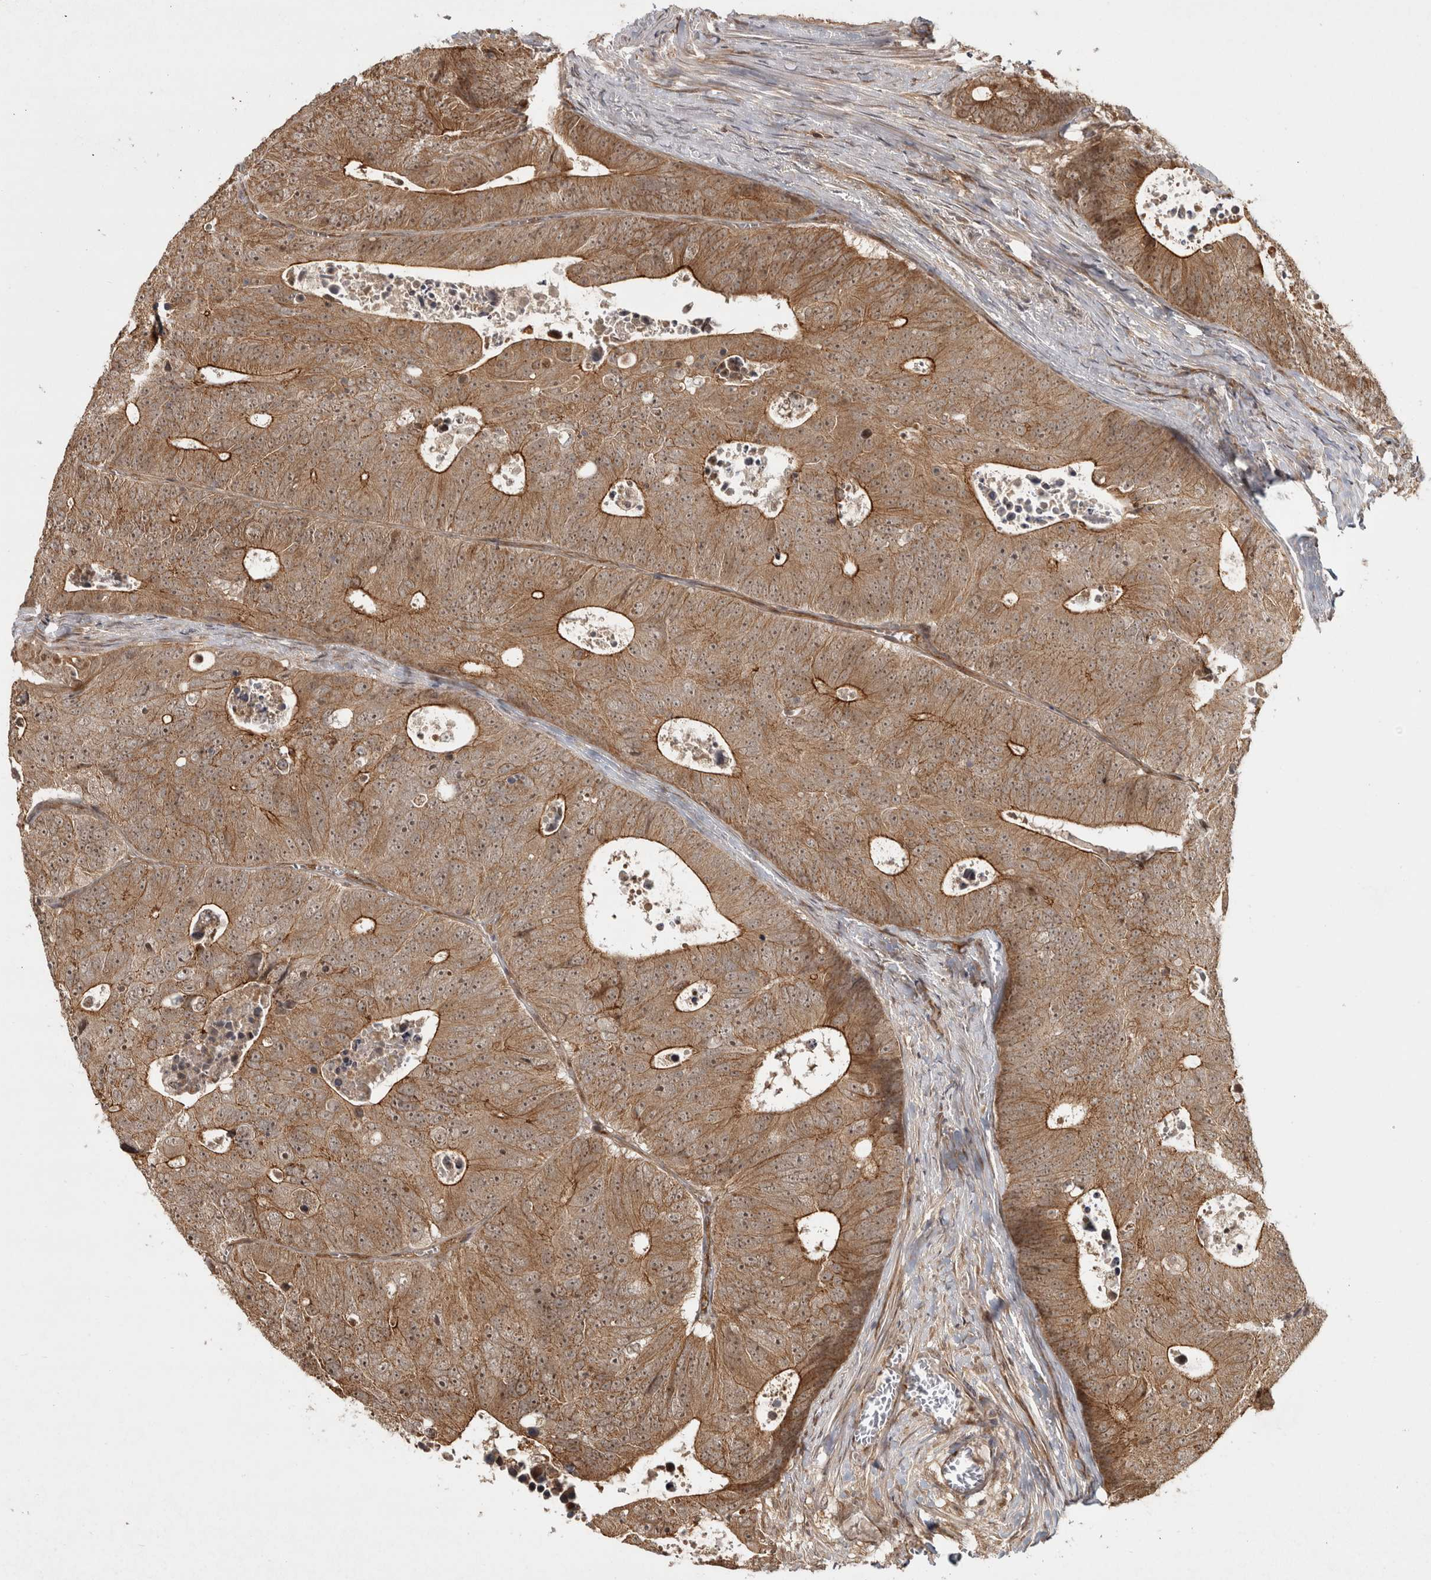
{"staining": {"intensity": "moderate", "quantity": ">75%", "location": "cytoplasmic/membranous"}, "tissue": "colorectal cancer", "cell_type": "Tumor cells", "image_type": "cancer", "snomed": [{"axis": "morphology", "description": "Adenocarcinoma, NOS"}, {"axis": "topography", "description": "Colon"}], "caption": "Immunohistochemistry (IHC) micrograph of neoplastic tissue: human colorectal adenocarcinoma stained using immunohistochemistry (IHC) demonstrates medium levels of moderate protein expression localized specifically in the cytoplasmic/membranous of tumor cells, appearing as a cytoplasmic/membranous brown color.", "gene": "CAMSAP2", "patient": {"sex": "male", "age": 87}}